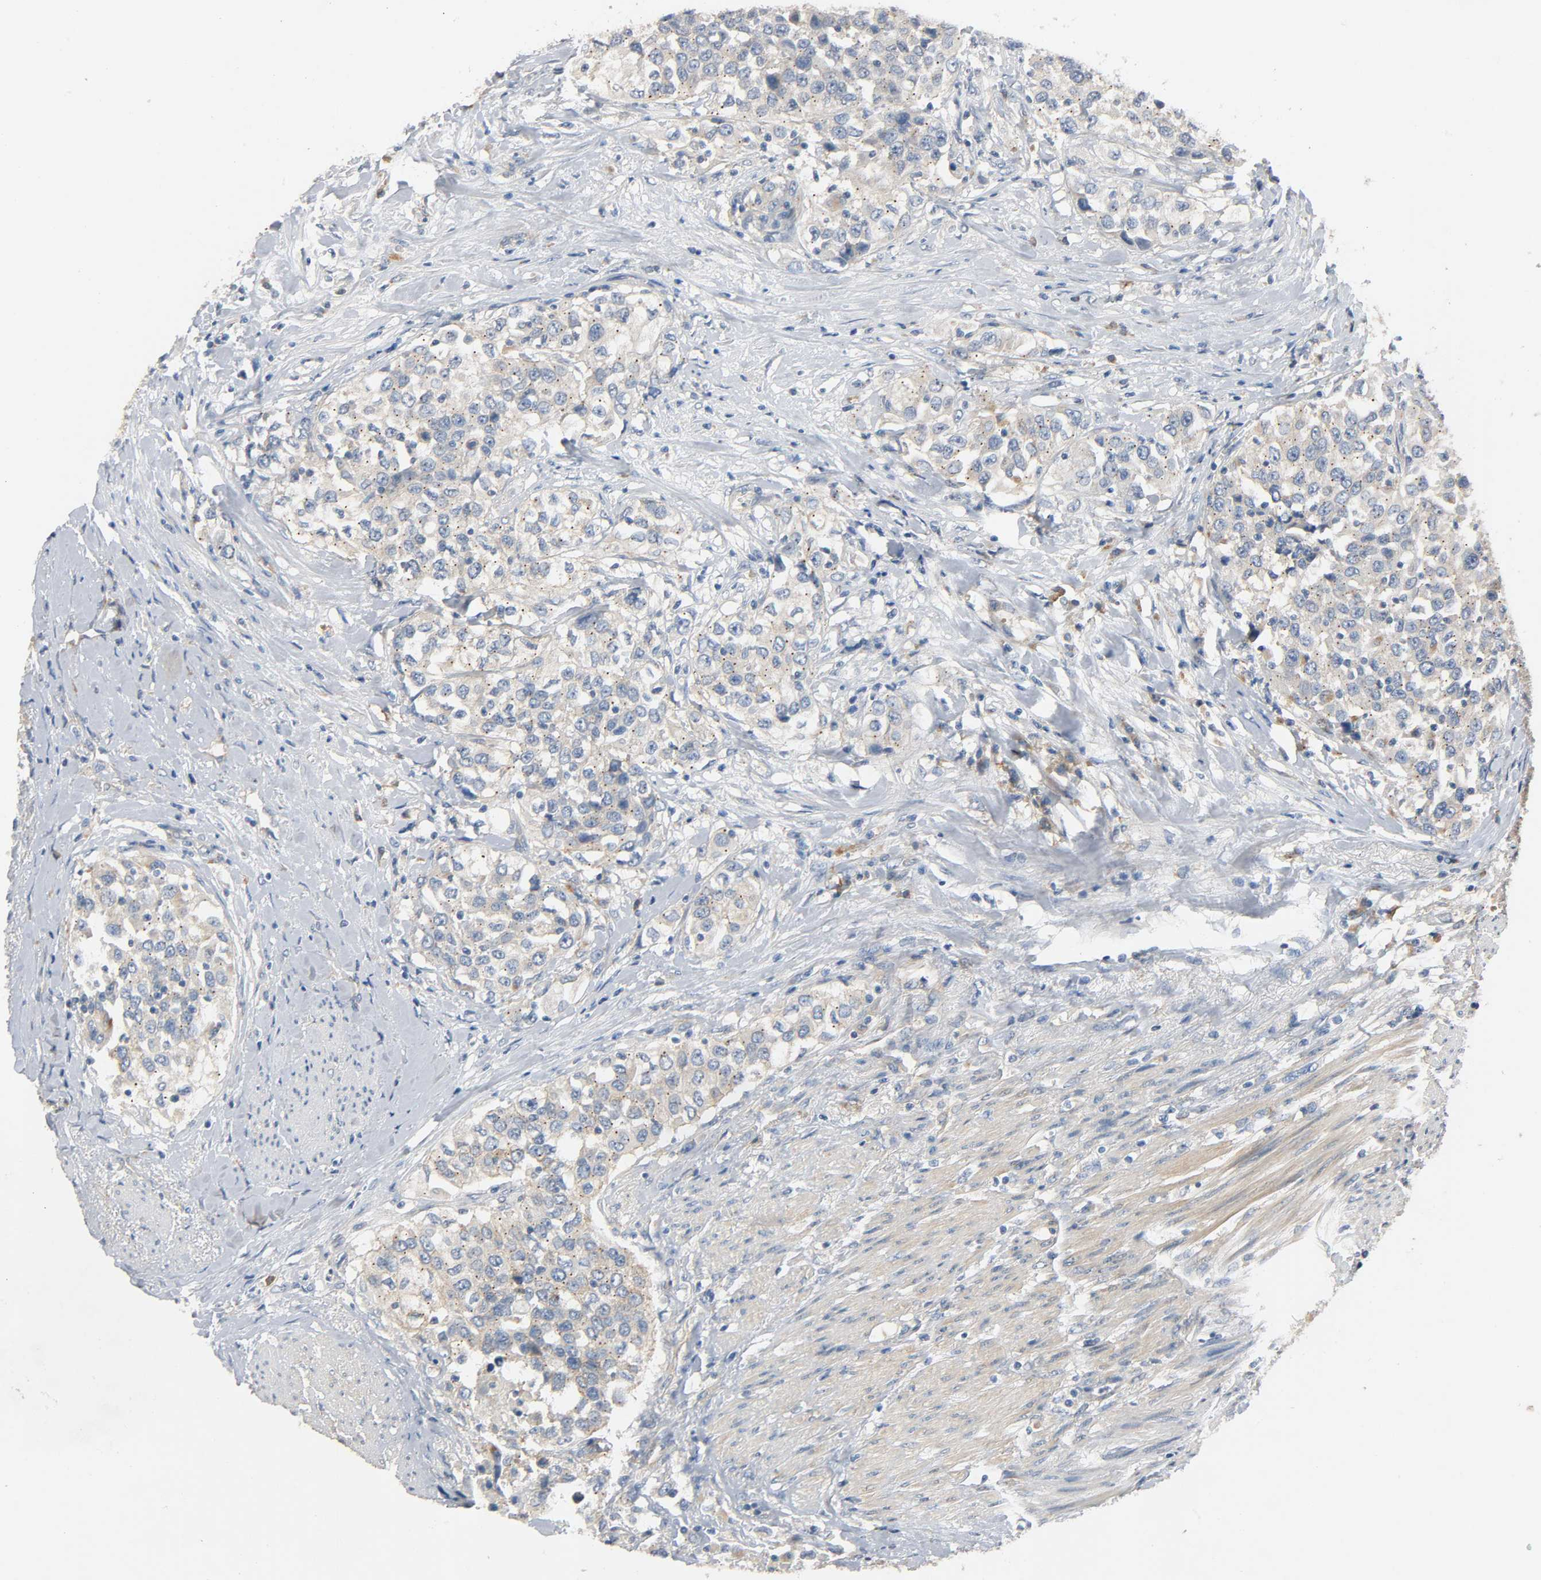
{"staining": {"intensity": "weak", "quantity": "25%-75%", "location": "cytoplasmic/membranous"}, "tissue": "urothelial cancer", "cell_type": "Tumor cells", "image_type": "cancer", "snomed": [{"axis": "morphology", "description": "Urothelial carcinoma, High grade"}, {"axis": "topography", "description": "Urinary bladder"}], "caption": "Protein analysis of high-grade urothelial carcinoma tissue demonstrates weak cytoplasmic/membranous expression in approximately 25%-75% of tumor cells.", "gene": "ARPC1A", "patient": {"sex": "female", "age": 80}}